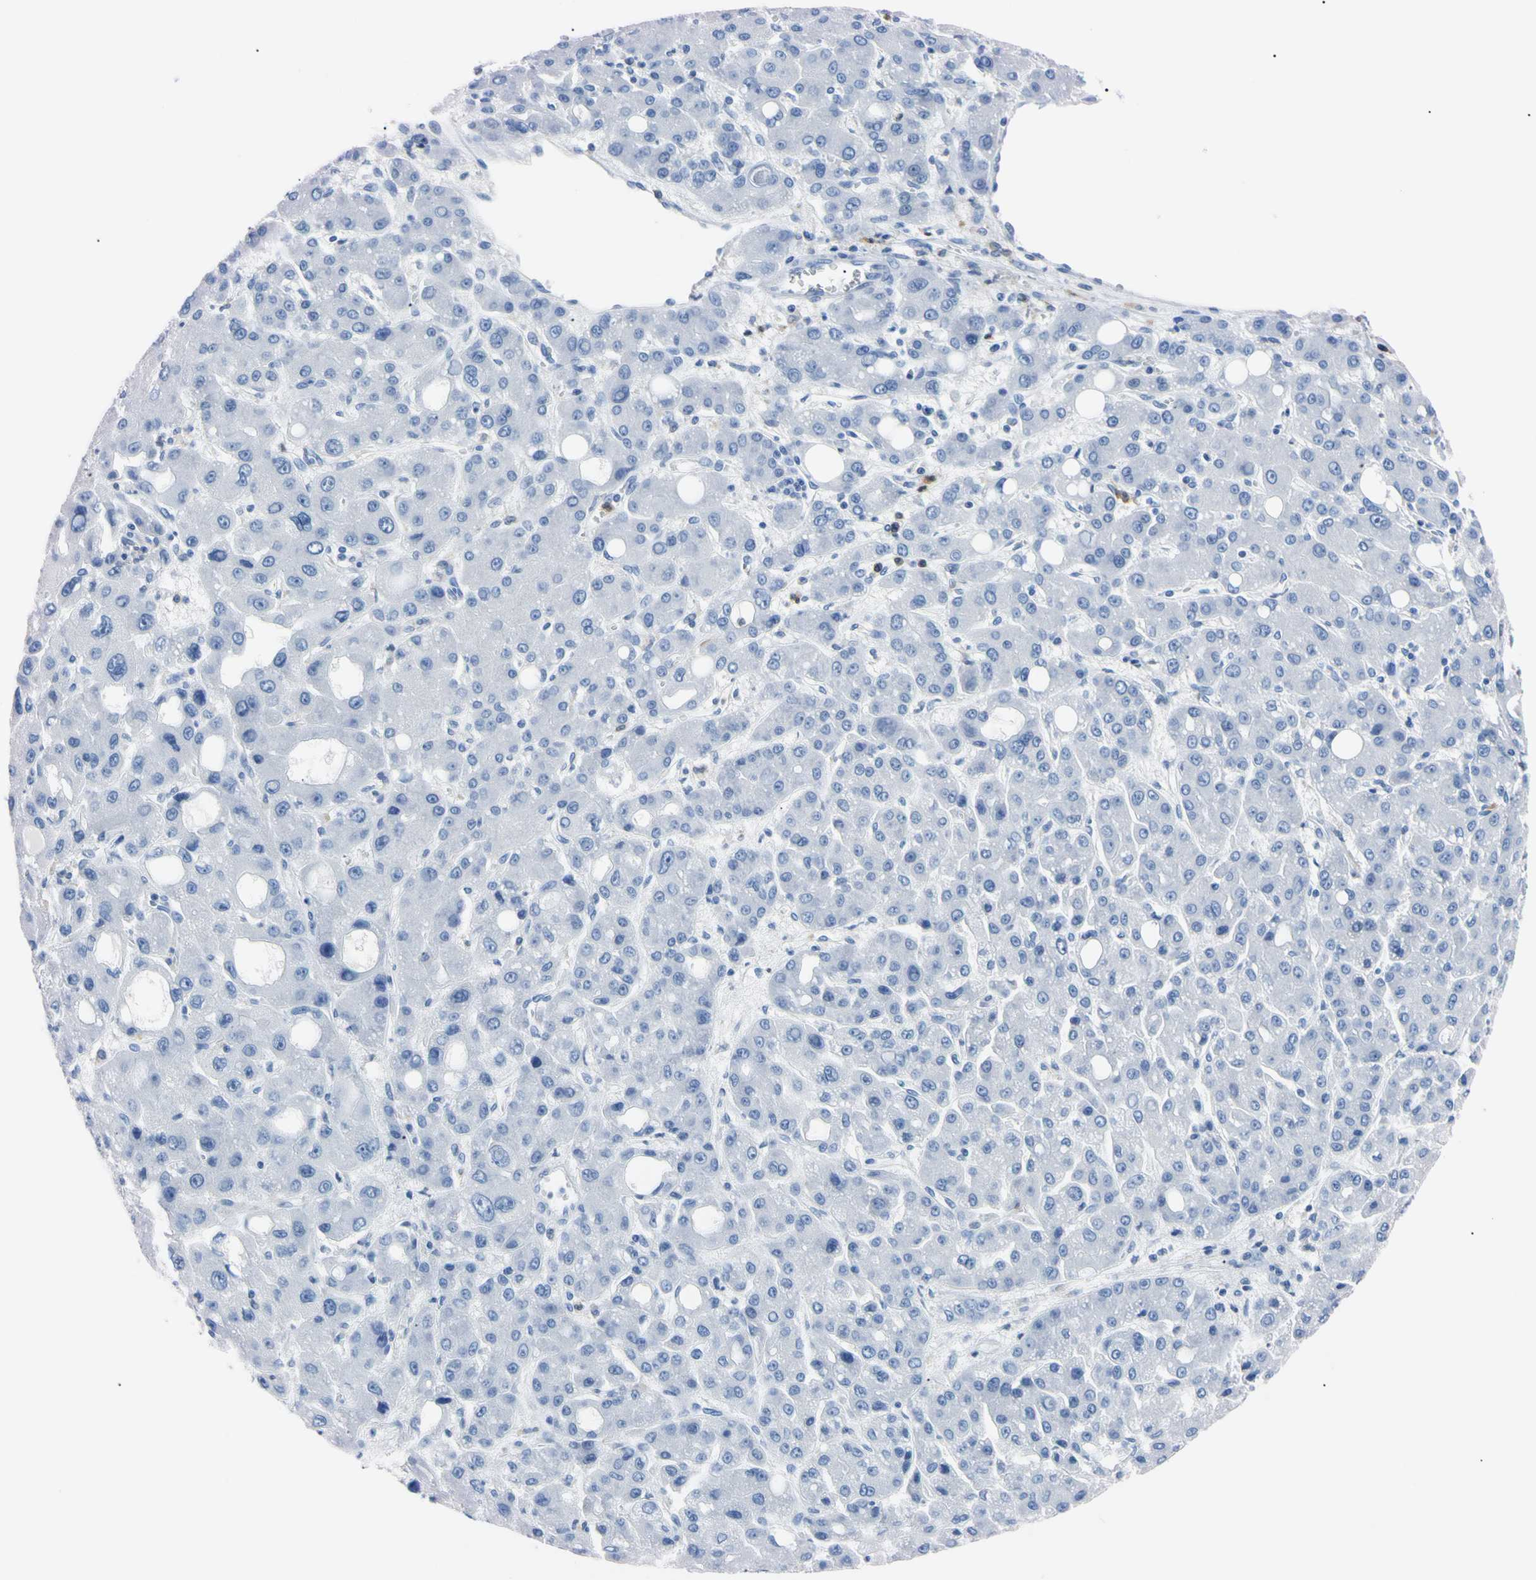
{"staining": {"intensity": "negative", "quantity": "none", "location": "none"}, "tissue": "liver cancer", "cell_type": "Tumor cells", "image_type": "cancer", "snomed": [{"axis": "morphology", "description": "Carcinoma, Hepatocellular, NOS"}, {"axis": "topography", "description": "Liver"}], "caption": "Tumor cells are negative for protein expression in human liver hepatocellular carcinoma.", "gene": "NCF4", "patient": {"sex": "male", "age": 55}}